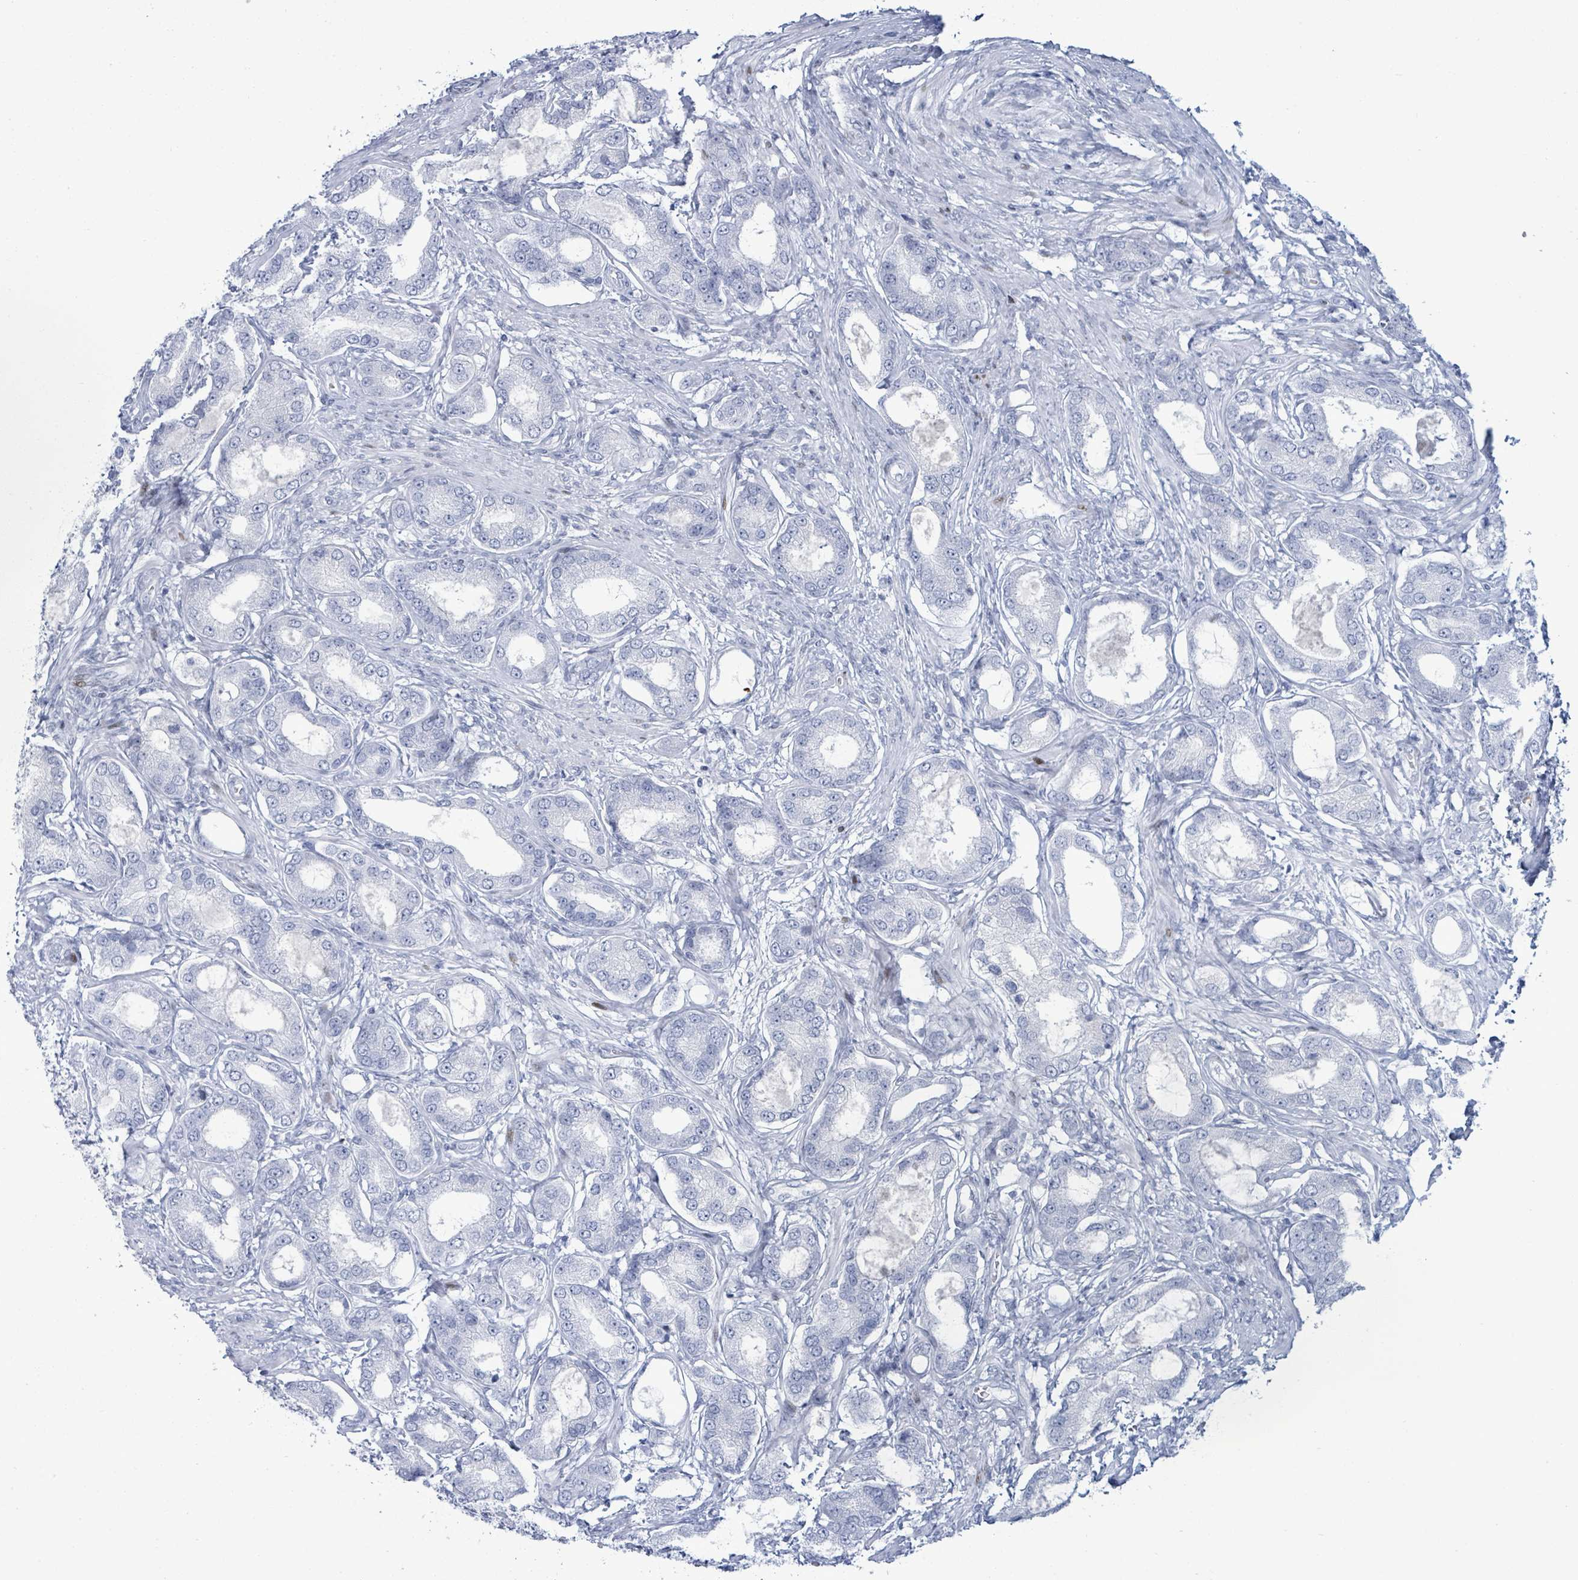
{"staining": {"intensity": "negative", "quantity": "none", "location": "none"}, "tissue": "prostate cancer", "cell_type": "Tumor cells", "image_type": "cancer", "snomed": [{"axis": "morphology", "description": "Adenocarcinoma, High grade"}, {"axis": "topography", "description": "Prostate"}], "caption": "High magnification brightfield microscopy of high-grade adenocarcinoma (prostate) stained with DAB (3,3'-diaminobenzidine) (brown) and counterstained with hematoxylin (blue): tumor cells show no significant staining.", "gene": "MALL", "patient": {"sex": "male", "age": 69}}